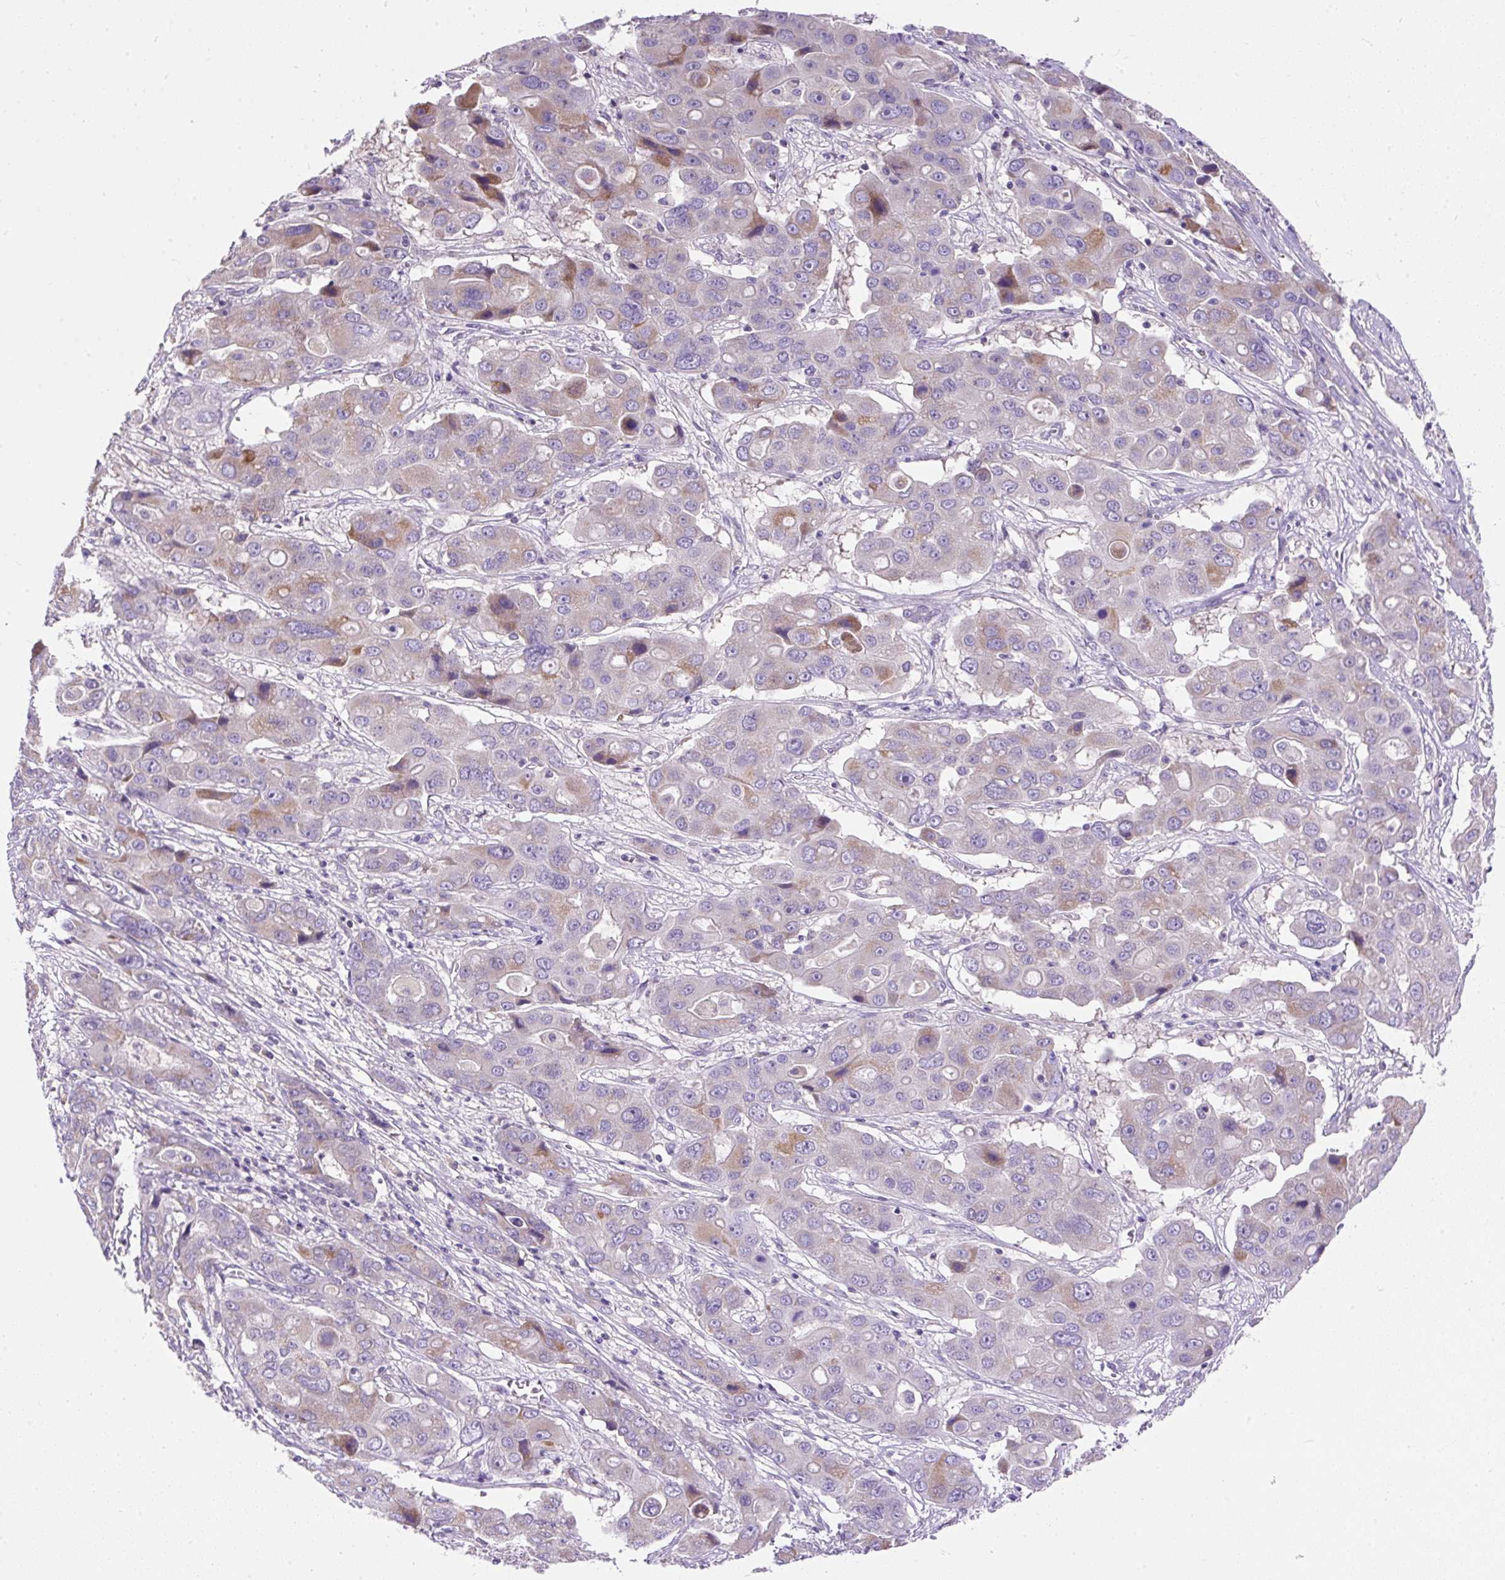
{"staining": {"intensity": "weak", "quantity": "<25%", "location": "cytoplasmic/membranous"}, "tissue": "liver cancer", "cell_type": "Tumor cells", "image_type": "cancer", "snomed": [{"axis": "morphology", "description": "Cholangiocarcinoma"}, {"axis": "topography", "description": "Liver"}], "caption": "The immunohistochemistry micrograph has no significant positivity in tumor cells of cholangiocarcinoma (liver) tissue.", "gene": "SUSD5", "patient": {"sex": "male", "age": 67}}